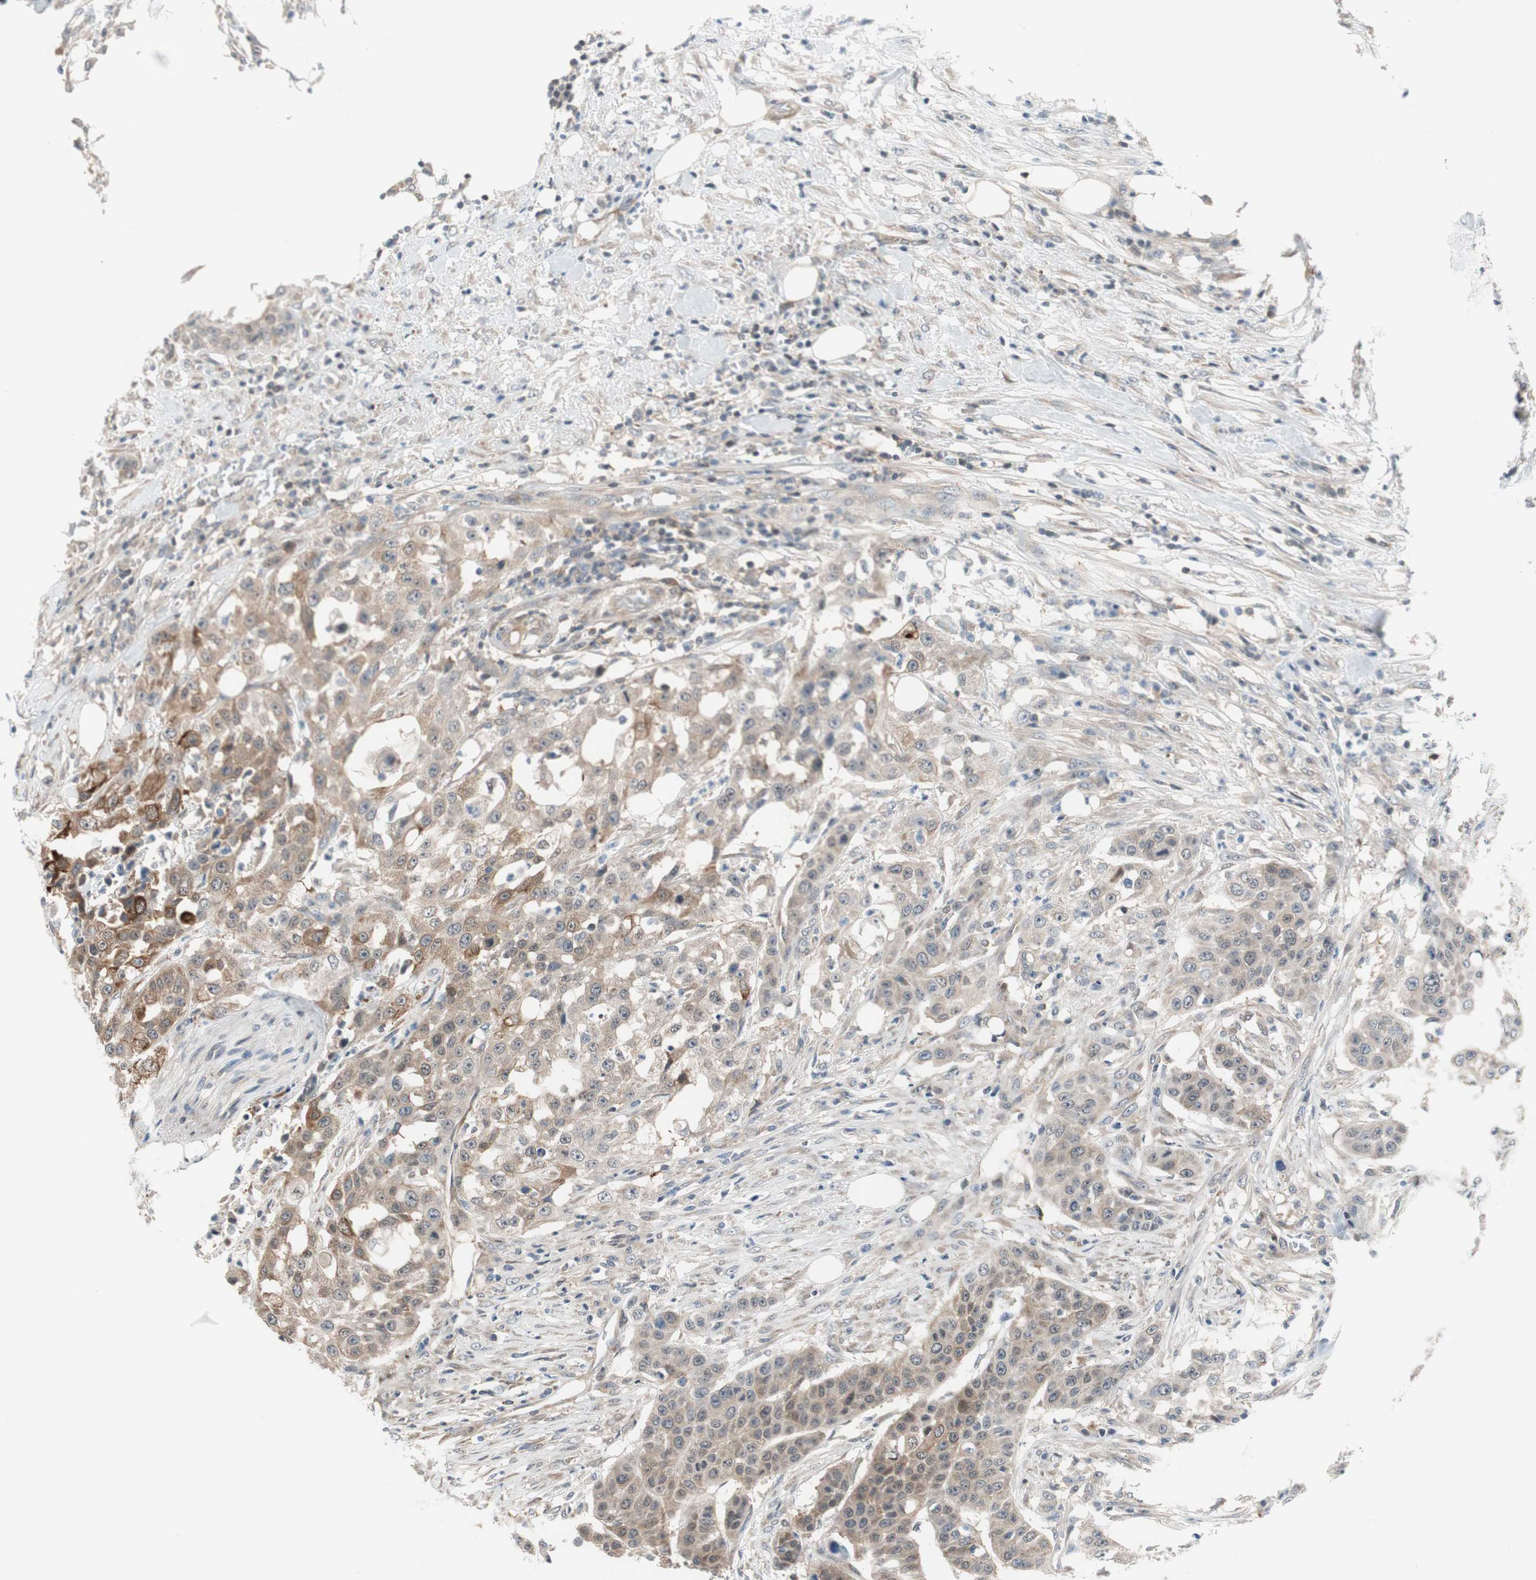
{"staining": {"intensity": "weak", "quantity": ">75%", "location": "cytoplasmic/membranous"}, "tissue": "urothelial cancer", "cell_type": "Tumor cells", "image_type": "cancer", "snomed": [{"axis": "morphology", "description": "Urothelial carcinoma, High grade"}, {"axis": "topography", "description": "Urinary bladder"}], "caption": "Weak cytoplasmic/membranous expression for a protein is identified in about >75% of tumor cells of urothelial carcinoma (high-grade) using IHC.", "gene": "ZNF512B", "patient": {"sex": "male", "age": 74}}